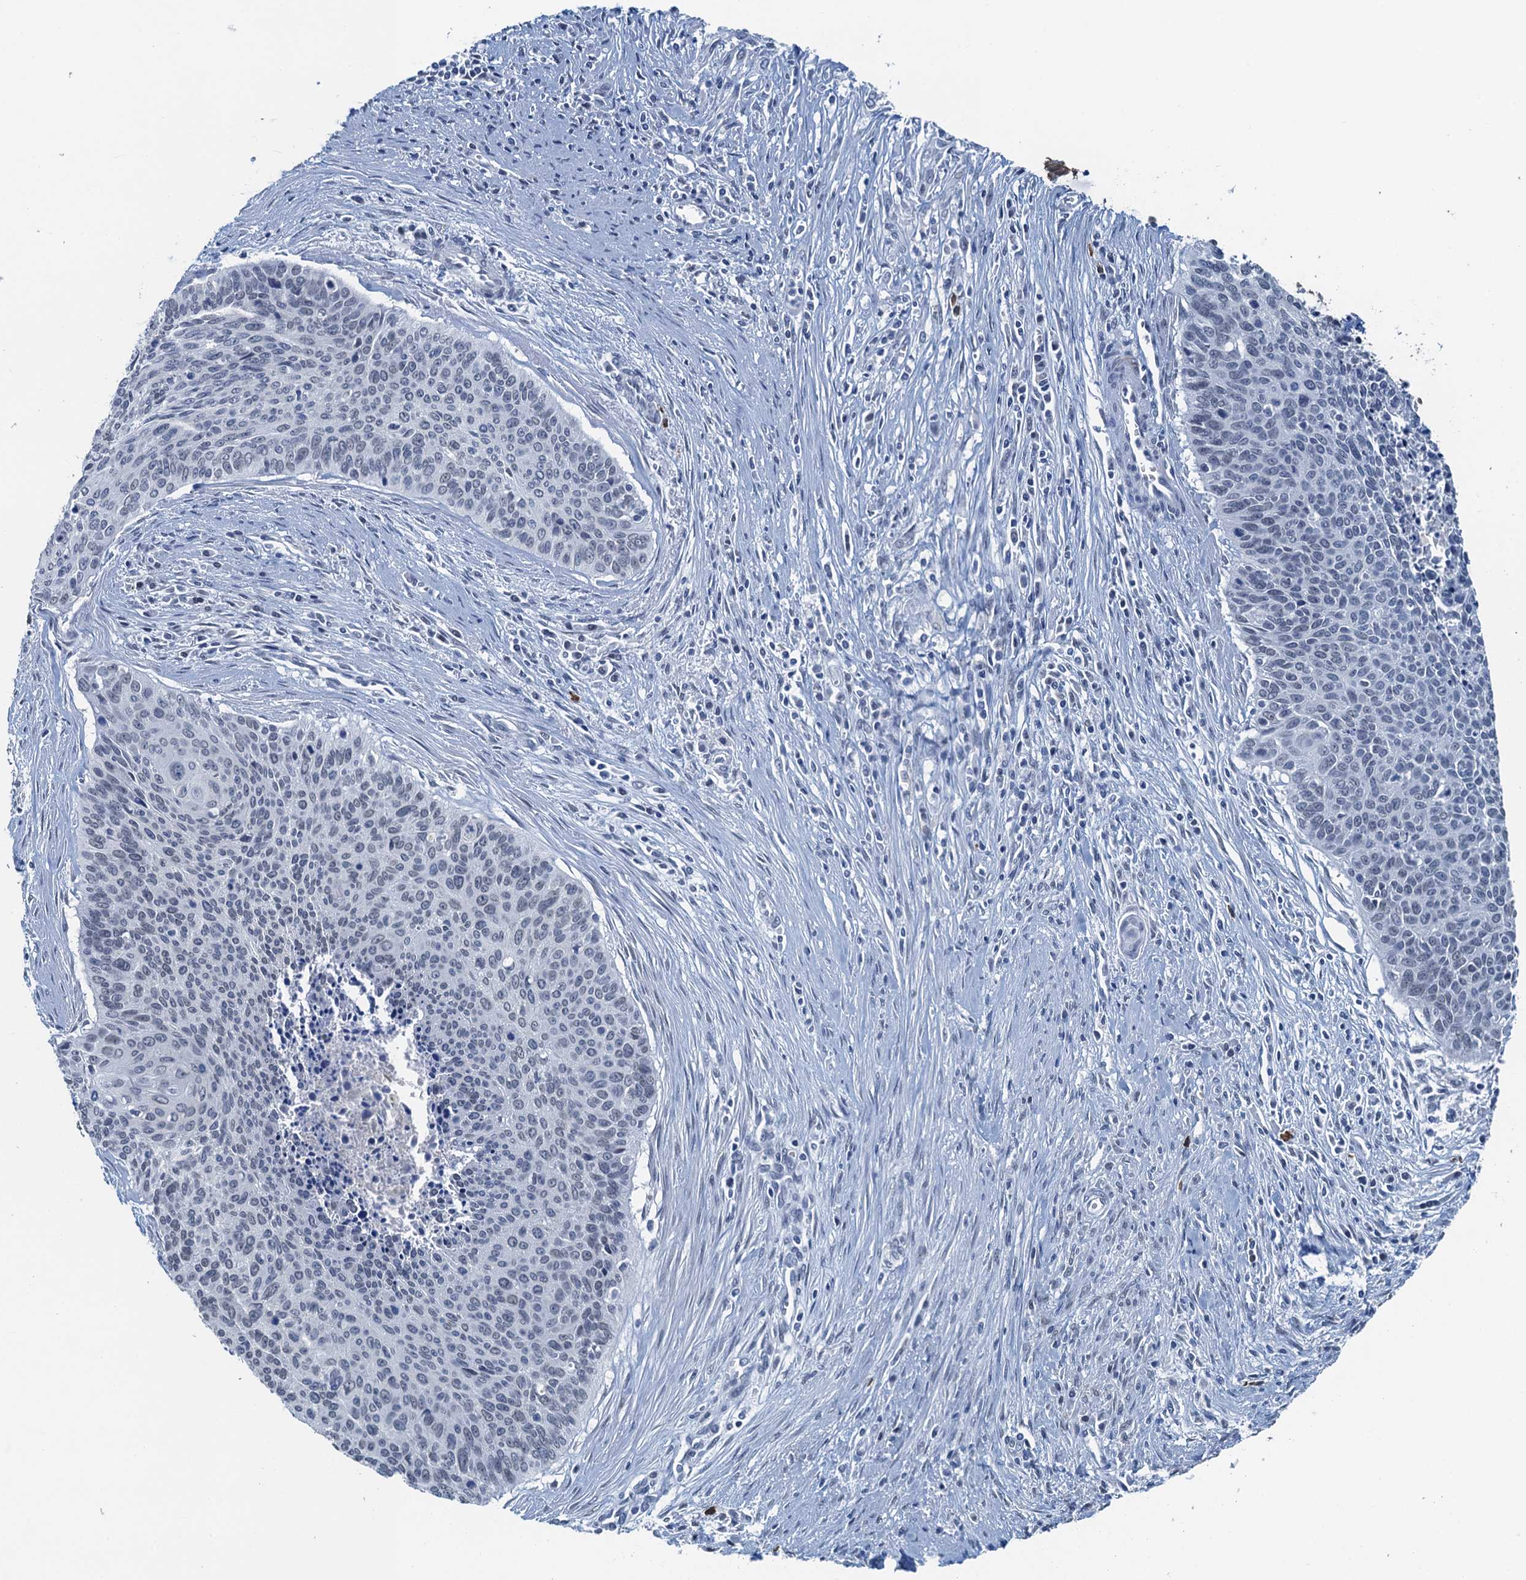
{"staining": {"intensity": "negative", "quantity": "none", "location": "none"}, "tissue": "cervical cancer", "cell_type": "Tumor cells", "image_type": "cancer", "snomed": [{"axis": "morphology", "description": "Squamous cell carcinoma, NOS"}, {"axis": "topography", "description": "Cervix"}], "caption": "Tumor cells are negative for protein expression in human squamous cell carcinoma (cervical).", "gene": "AHCY", "patient": {"sex": "female", "age": 55}}